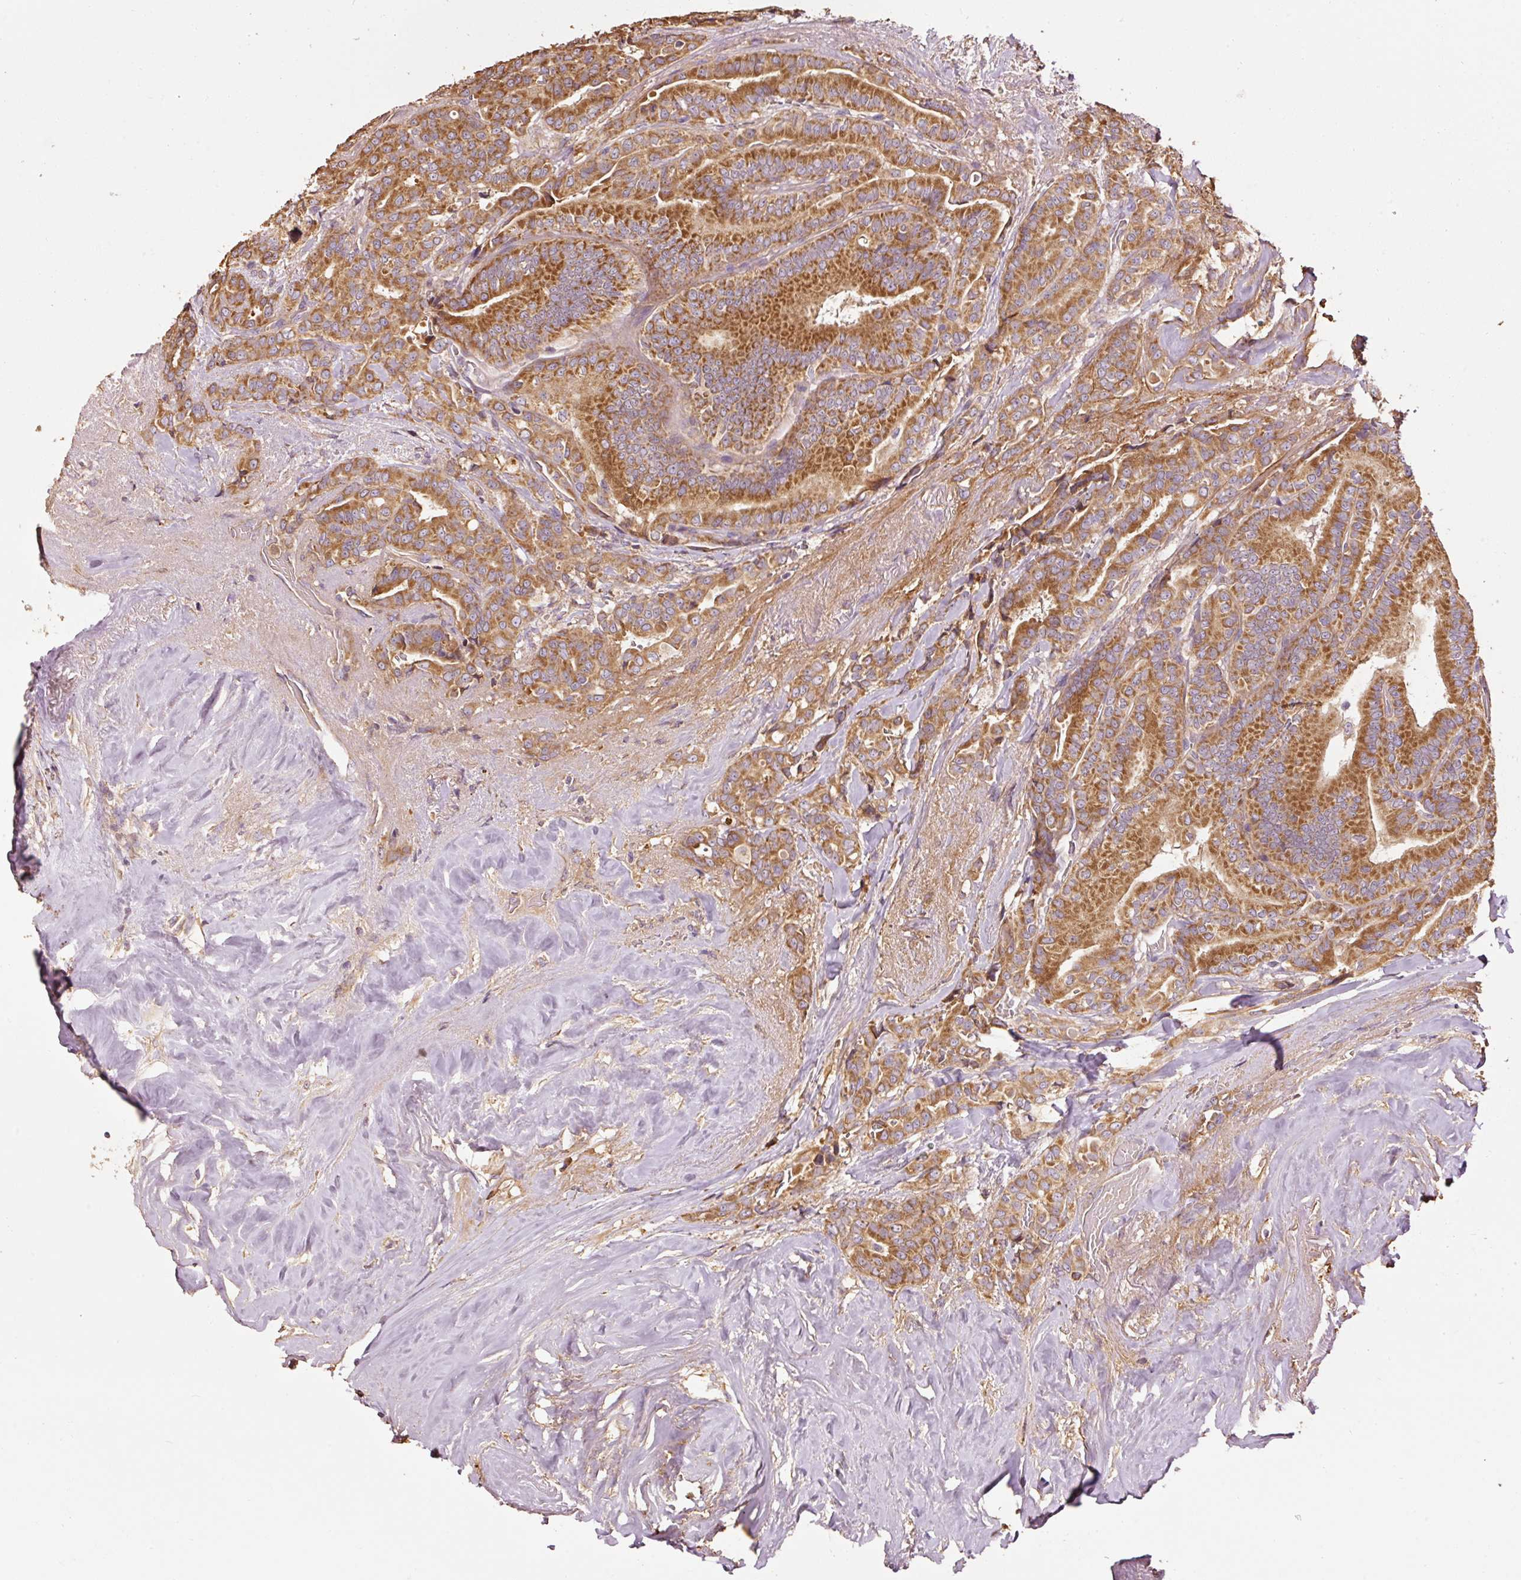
{"staining": {"intensity": "strong", "quantity": ">75%", "location": "cytoplasmic/membranous"}, "tissue": "thyroid cancer", "cell_type": "Tumor cells", "image_type": "cancer", "snomed": [{"axis": "morphology", "description": "Papillary adenocarcinoma, NOS"}, {"axis": "topography", "description": "Thyroid gland"}], "caption": "Protein positivity by immunohistochemistry shows strong cytoplasmic/membranous staining in approximately >75% of tumor cells in thyroid cancer (papillary adenocarcinoma).", "gene": "EFHC1", "patient": {"sex": "male", "age": 61}}